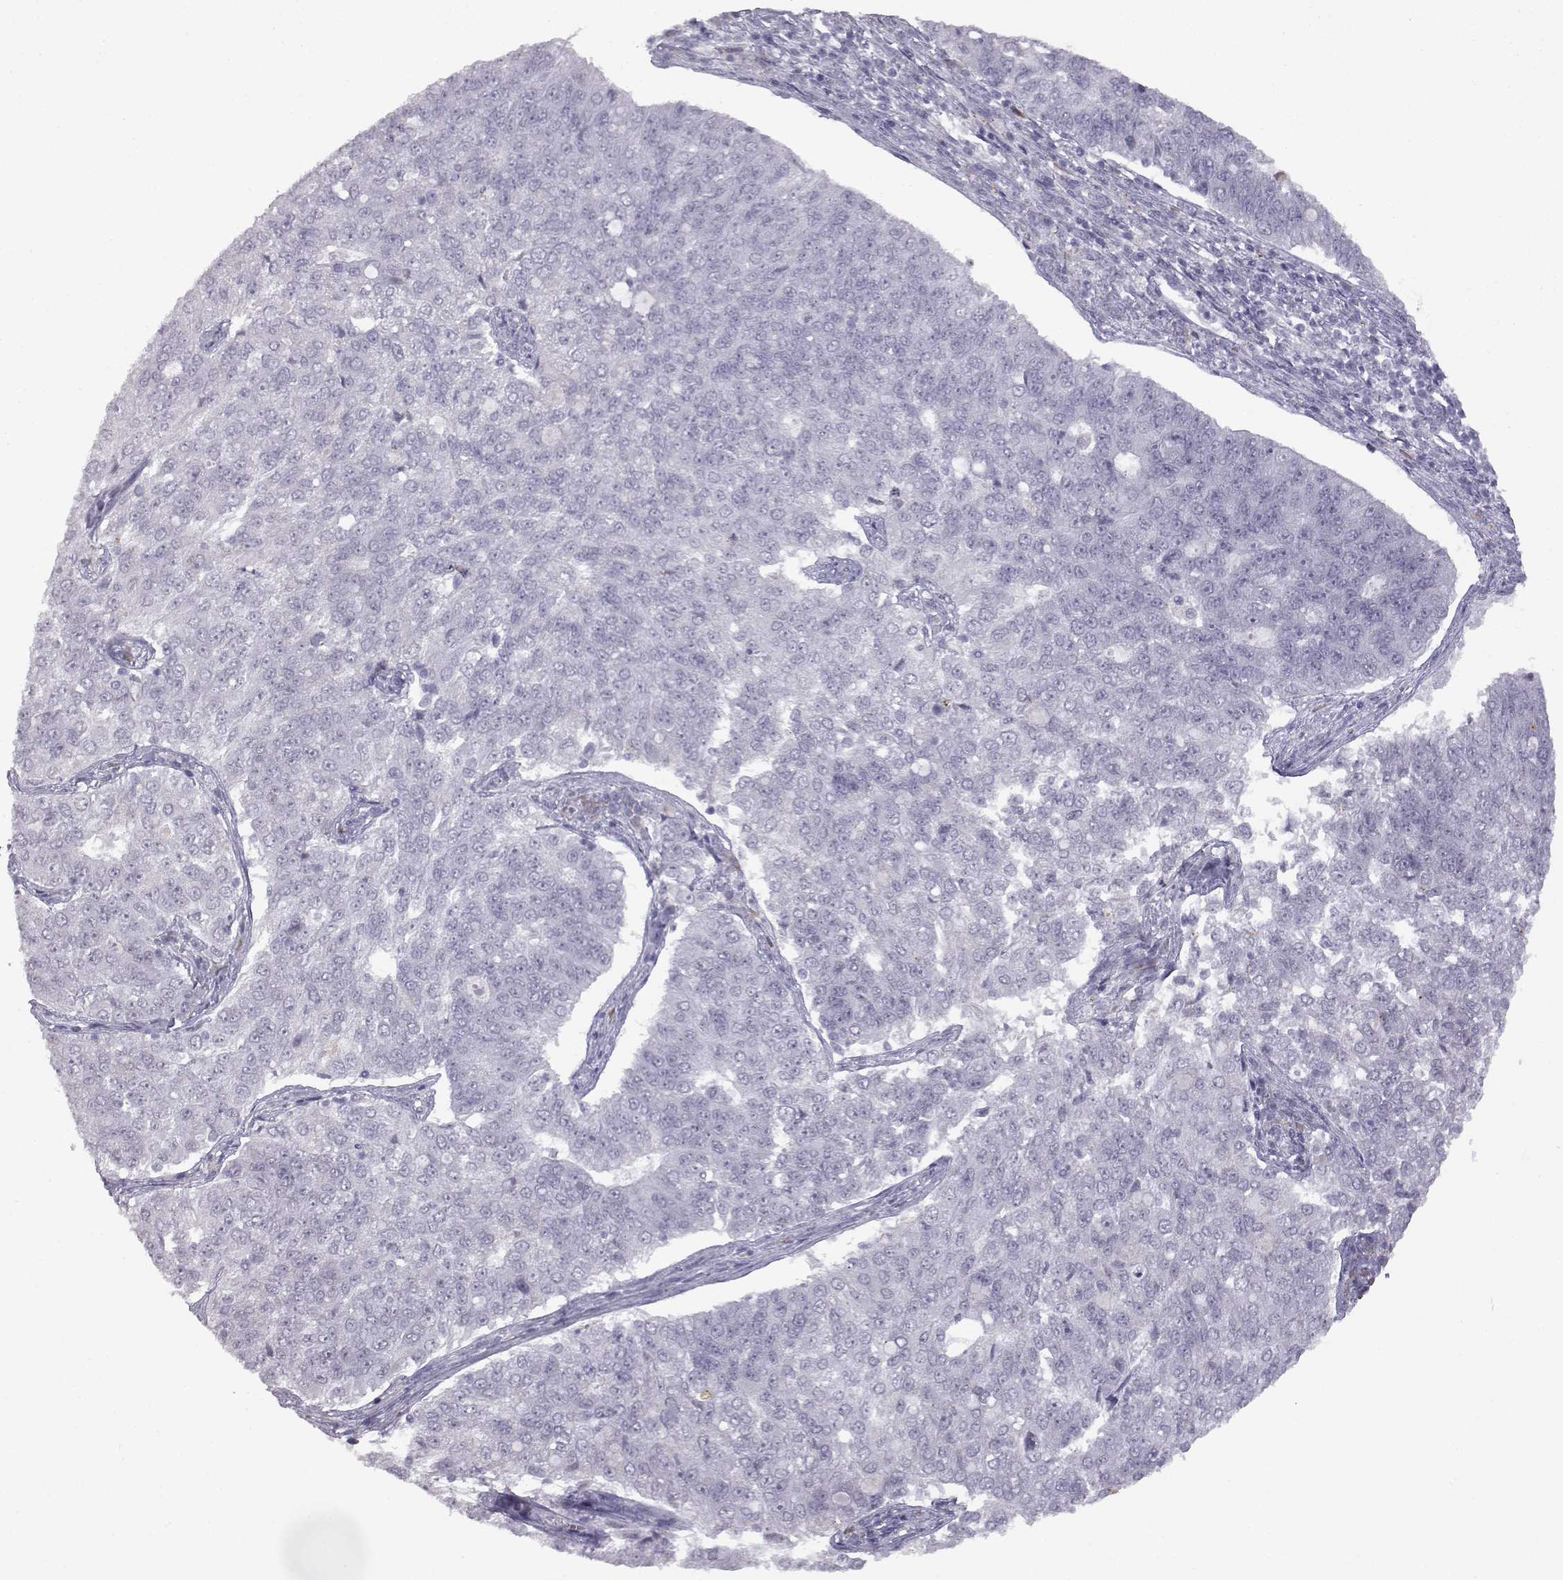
{"staining": {"intensity": "negative", "quantity": "none", "location": "none"}, "tissue": "endometrial cancer", "cell_type": "Tumor cells", "image_type": "cancer", "snomed": [{"axis": "morphology", "description": "Adenocarcinoma, NOS"}, {"axis": "topography", "description": "Endometrium"}], "caption": "Endometrial cancer stained for a protein using immunohistochemistry (IHC) displays no staining tumor cells.", "gene": "VGF", "patient": {"sex": "female", "age": 43}}